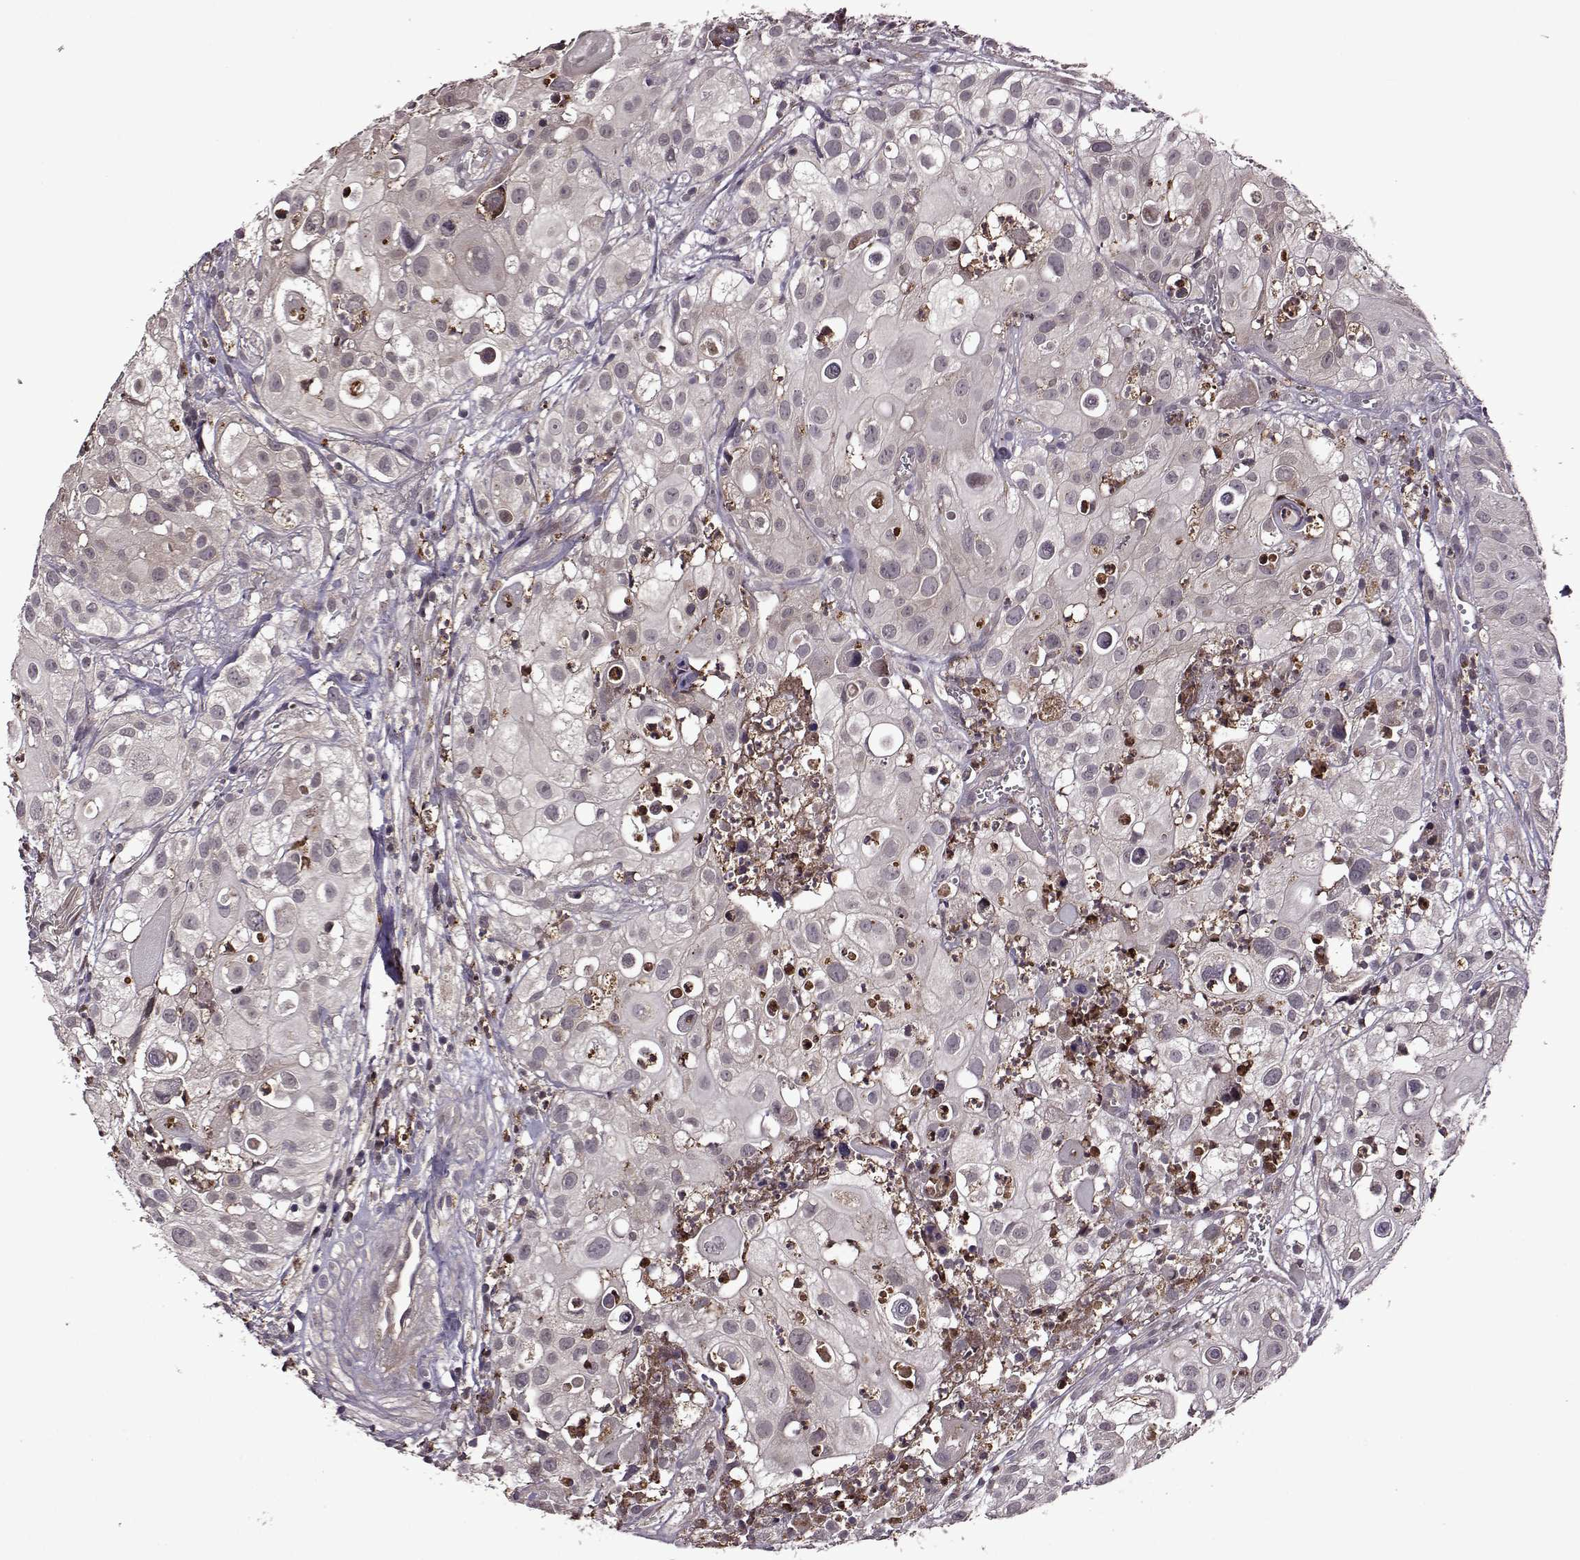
{"staining": {"intensity": "negative", "quantity": "none", "location": "none"}, "tissue": "urothelial cancer", "cell_type": "Tumor cells", "image_type": "cancer", "snomed": [{"axis": "morphology", "description": "Urothelial carcinoma, High grade"}, {"axis": "topography", "description": "Urinary bladder"}], "caption": "DAB immunohistochemical staining of human urothelial carcinoma (high-grade) reveals no significant expression in tumor cells. The staining is performed using DAB (3,3'-diaminobenzidine) brown chromogen with nuclei counter-stained in using hematoxylin.", "gene": "TRMU", "patient": {"sex": "female", "age": 79}}